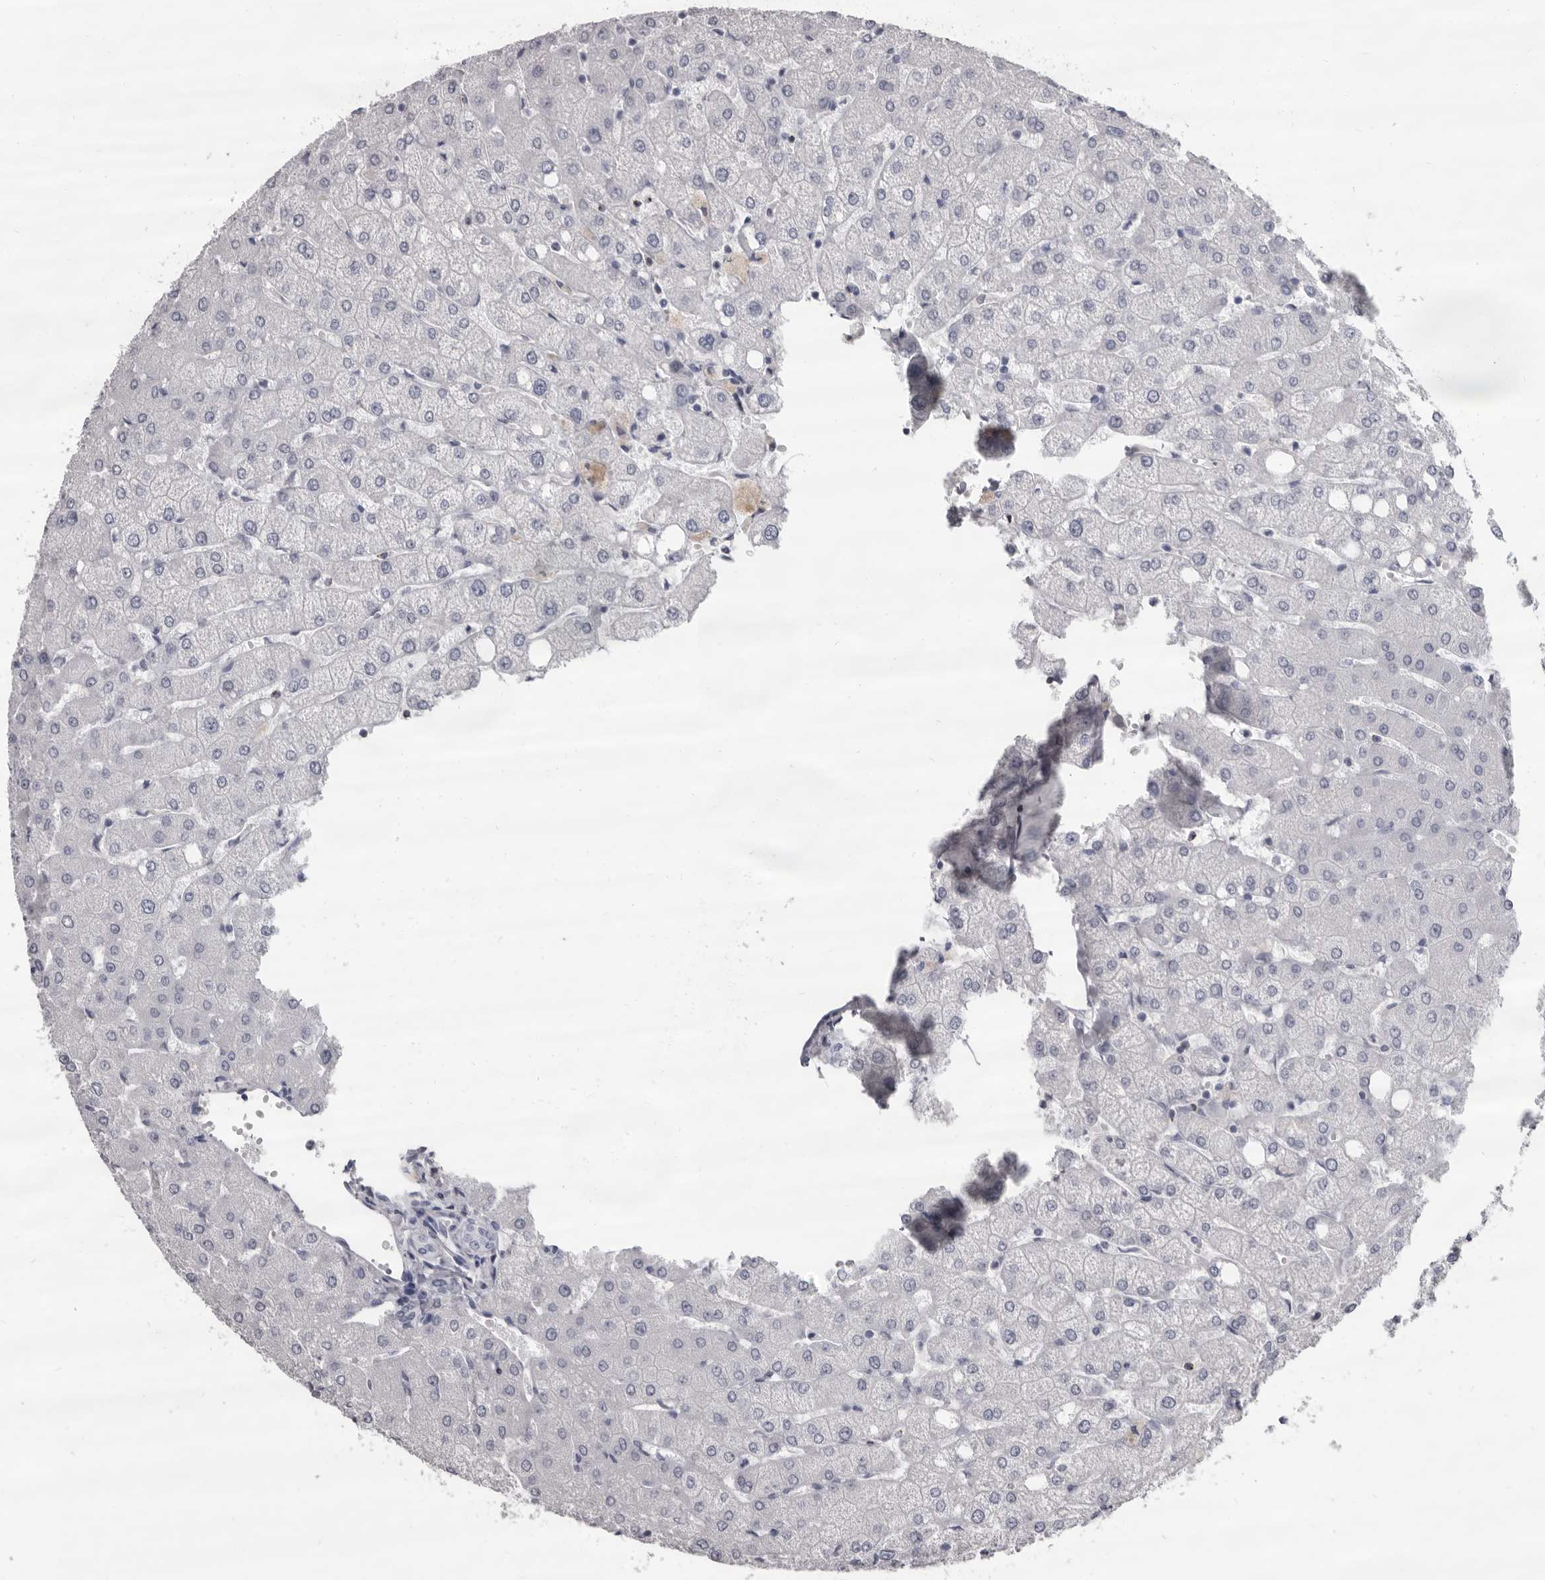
{"staining": {"intensity": "negative", "quantity": "none", "location": "none"}, "tissue": "liver", "cell_type": "Cholangiocytes", "image_type": "normal", "snomed": [{"axis": "morphology", "description": "Normal tissue, NOS"}, {"axis": "topography", "description": "Liver"}], "caption": "IHC of unremarkable liver reveals no positivity in cholangiocytes. The staining was performed using DAB (3,3'-diaminobenzidine) to visualize the protein expression in brown, while the nuclei were stained in blue with hematoxylin (Magnification: 20x).", "gene": "GZMH", "patient": {"sex": "female", "age": 54}}